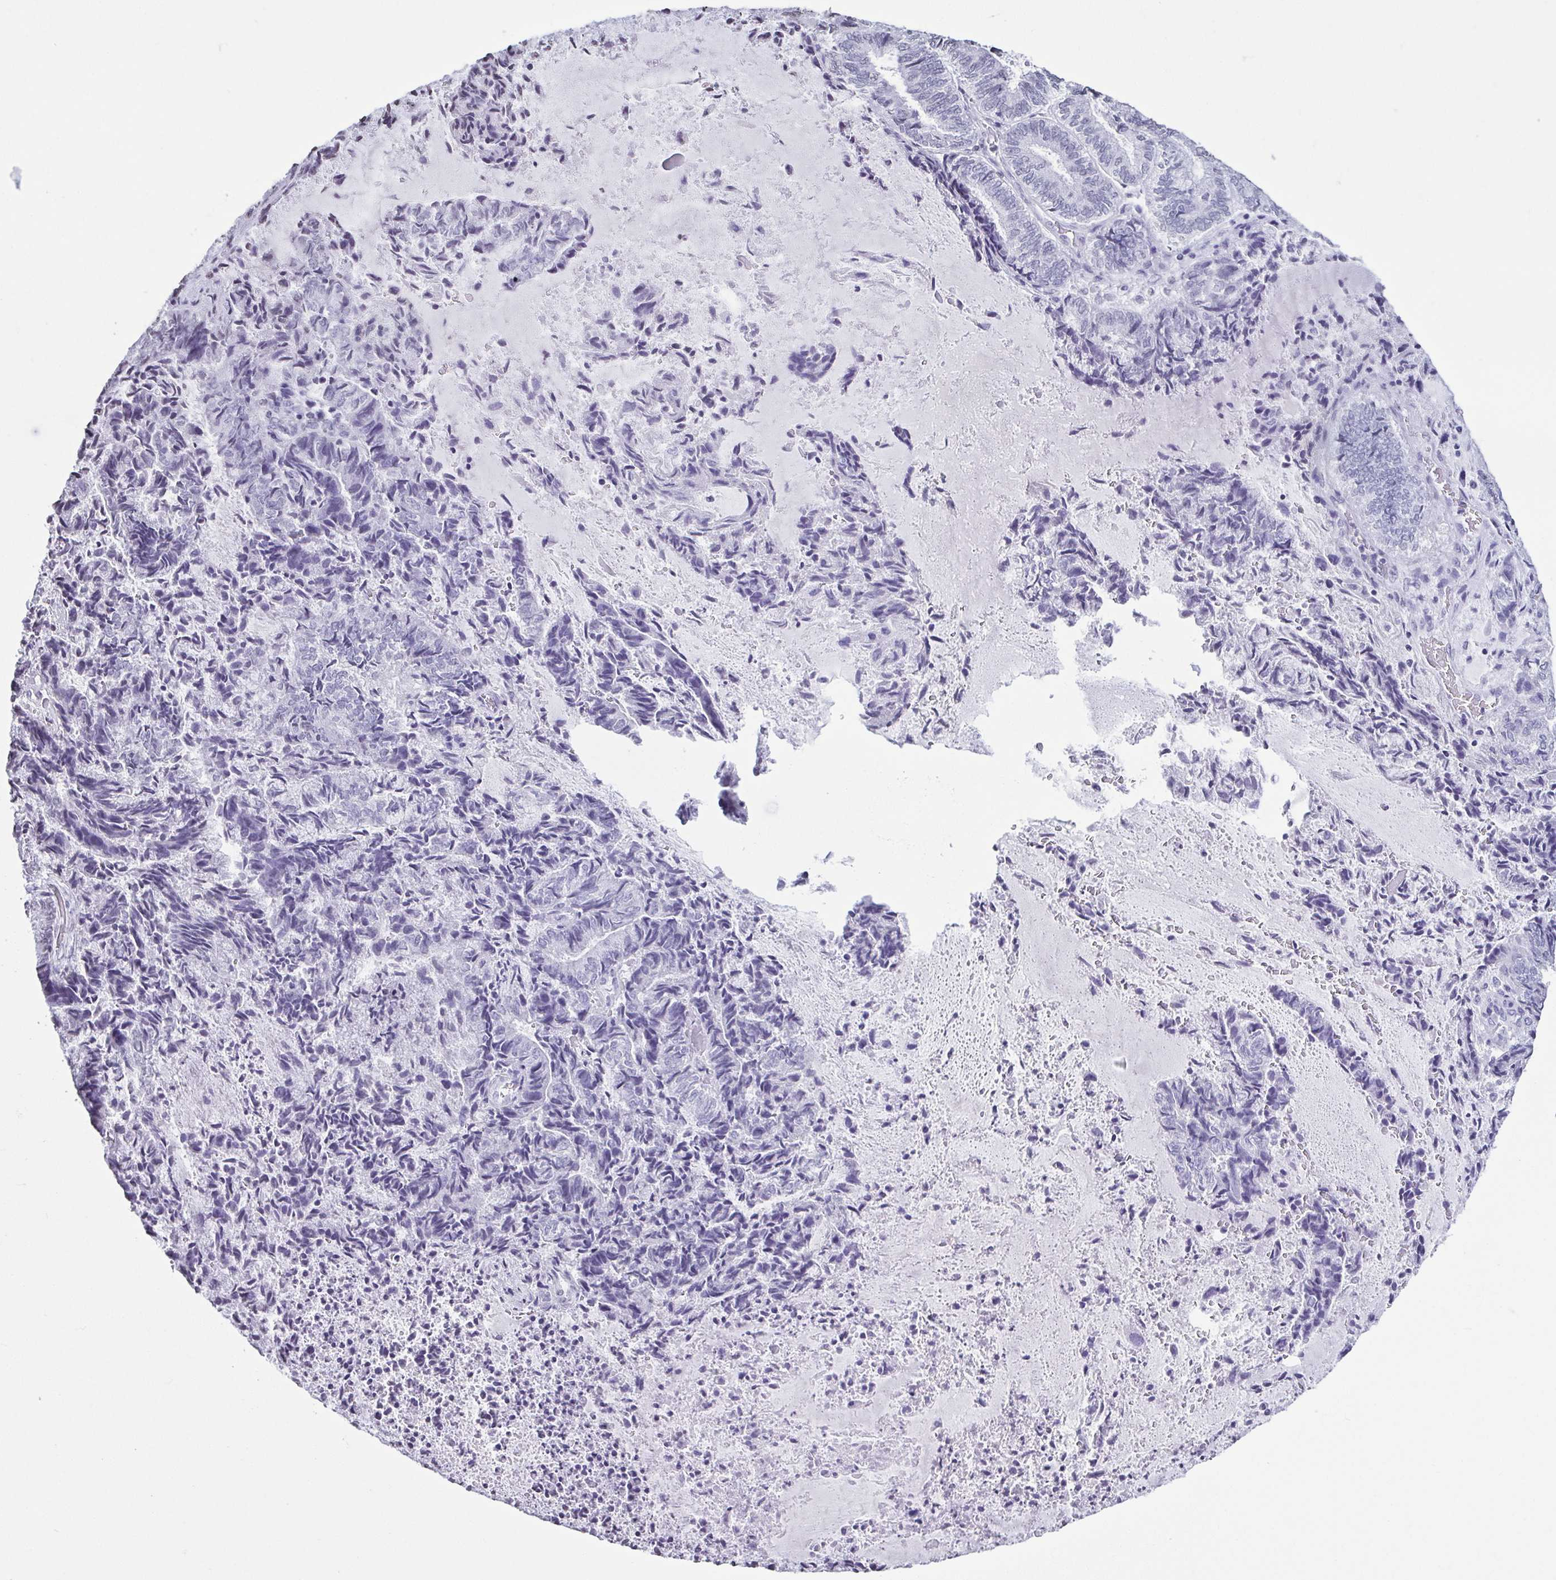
{"staining": {"intensity": "negative", "quantity": "none", "location": "none"}, "tissue": "endometrial cancer", "cell_type": "Tumor cells", "image_type": "cancer", "snomed": [{"axis": "morphology", "description": "Adenocarcinoma, NOS"}, {"axis": "topography", "description": "Endometrium"}], "caption": "Immunohistochemistry (IHC) micrograph of endometrial cancer (adenocarcinoma) stained for a protein (brown), which shows no positivity in tumor cells.", "gene": "VCY1B", "patient": {"sex": "female", "age": 80}}